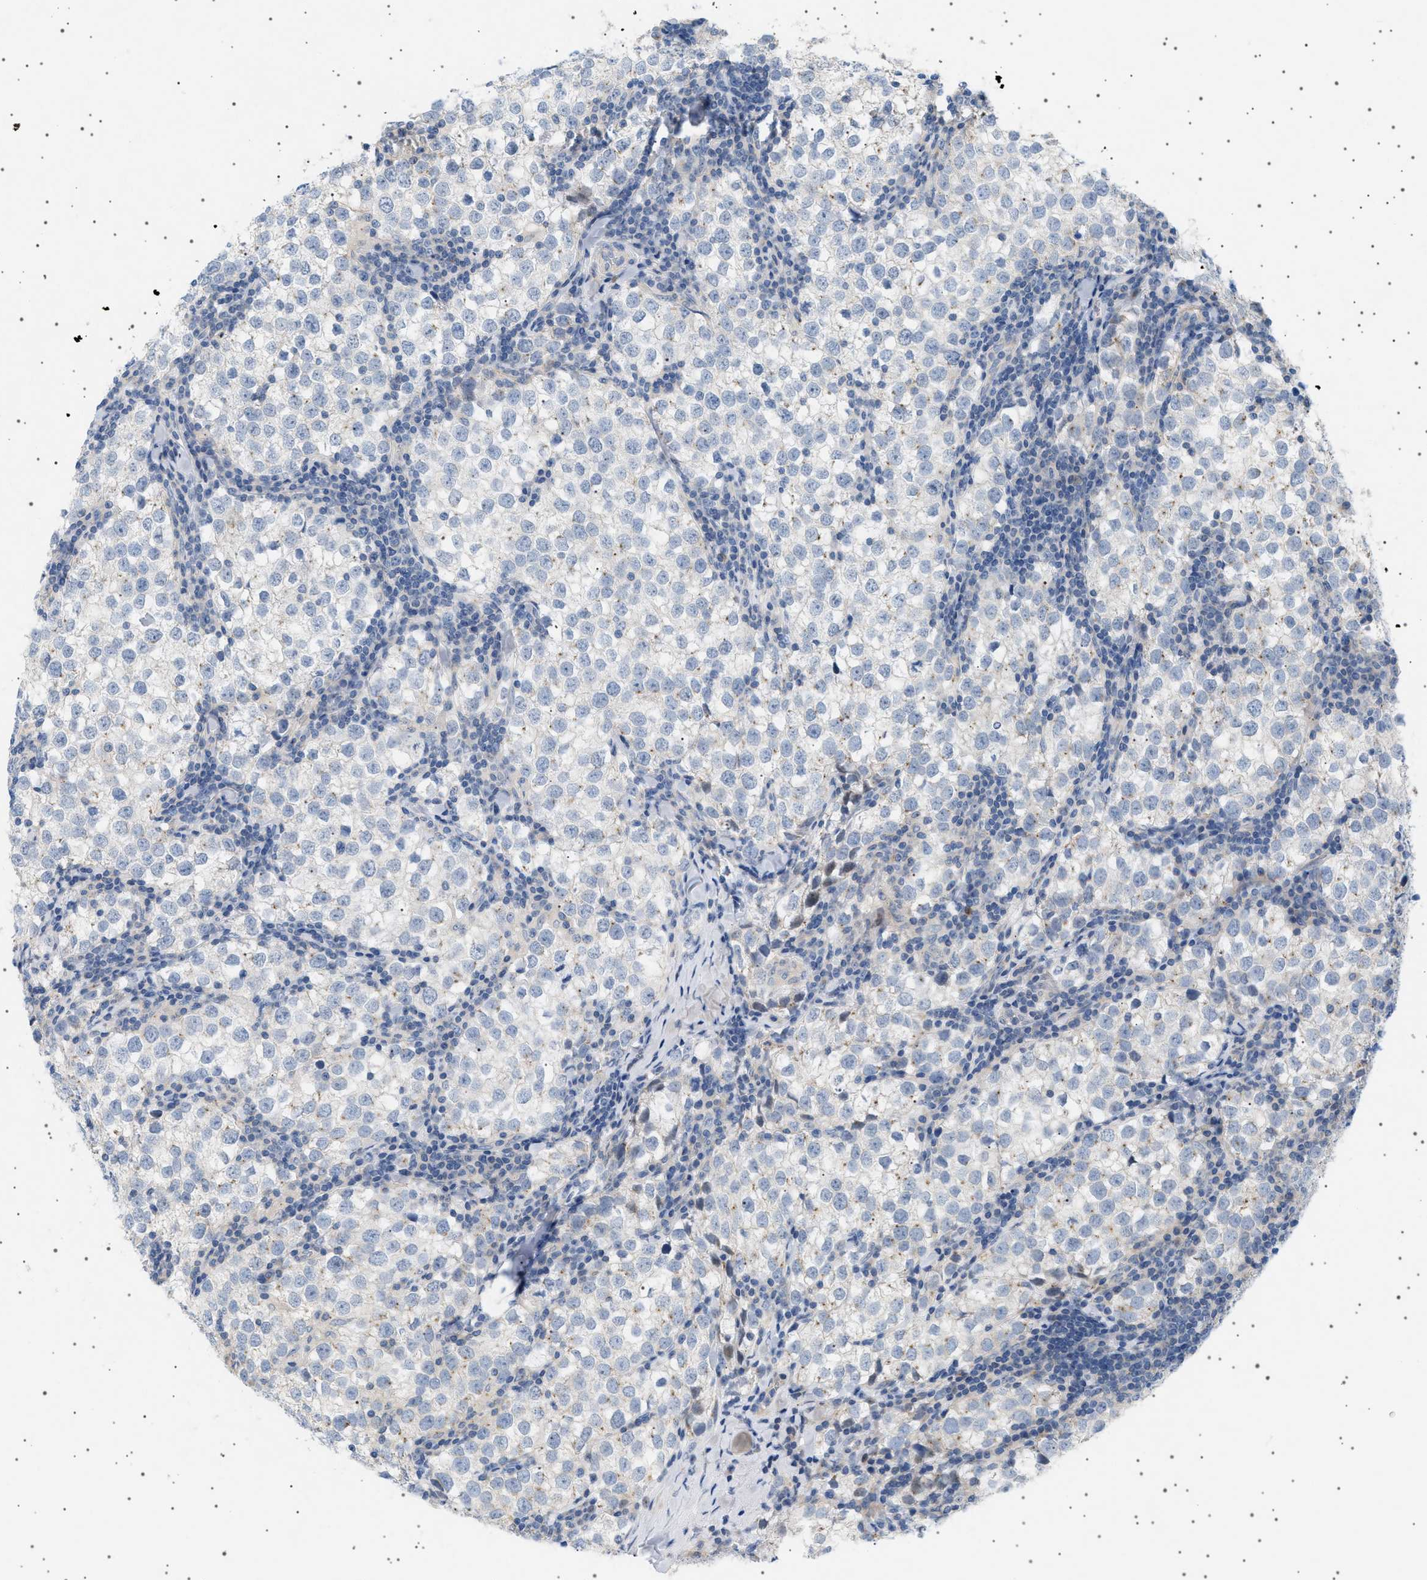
{"staining": {"intensity": "negative", "quantity": "none", "location": "none"}, "tissue": "testis cancer", "cell_type": "Tumor cells", "image_type": "cancer", "snomed": [{"axis": "morphology", "description": "Seminoma, NOS"}, {"axis": "morphology", "description": "Carcinoma, Embryonal, NOS"}, {"axis": "topography", "description": "Testis"}], "caption": "Testis cancer was stained to show a protein in brown. There is no significant staining in tumor cells.", "gene": "ADCY10", "patient": {"sex": "male", "age": 36}}